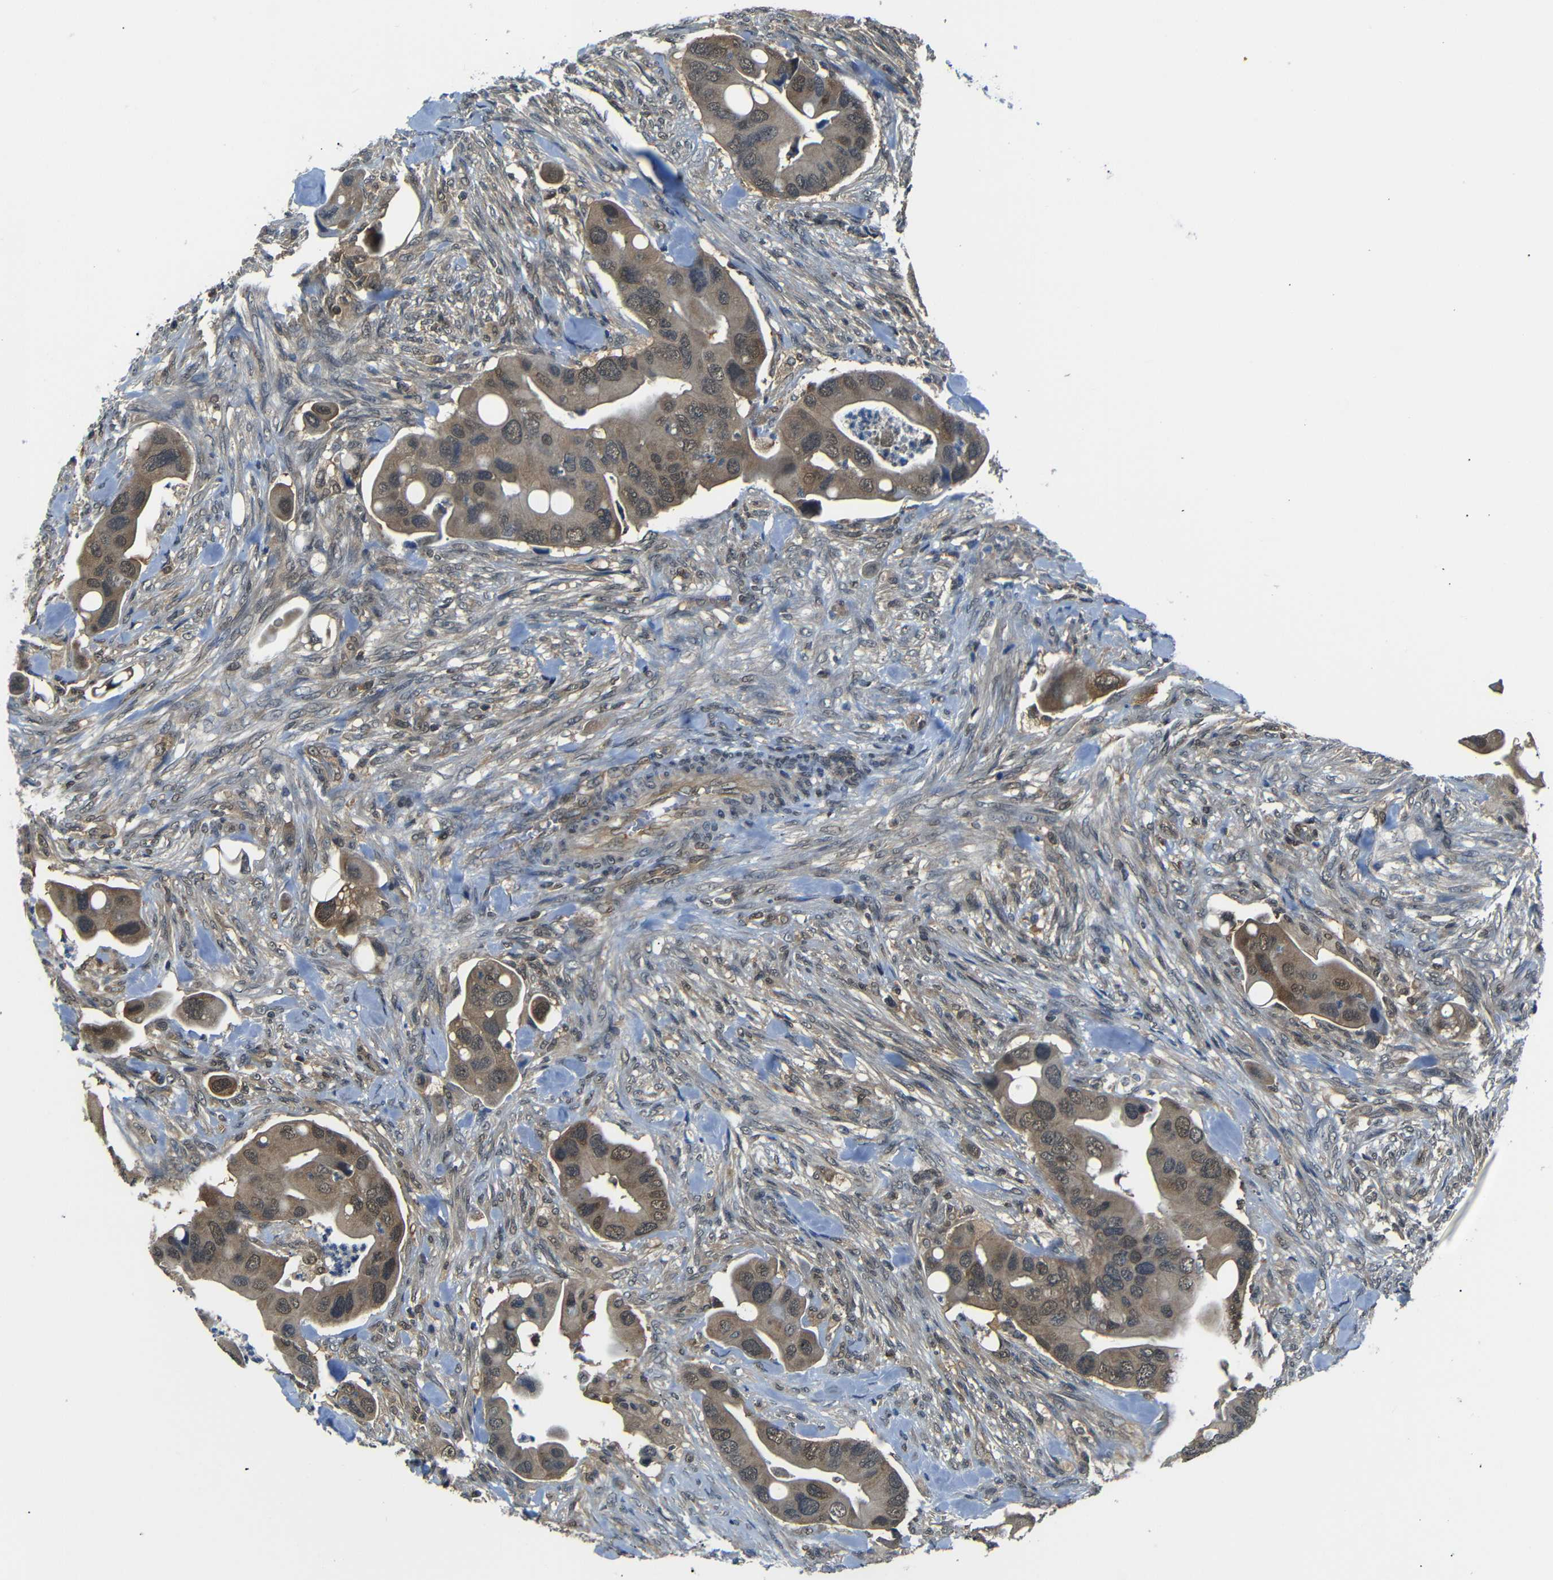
{"staining": {"intensity": "moderate", "quantity": ">75%", "location": "cytoplasmic/membranous,nuclear"}, "tissue": "colorectal cancer", "cell_type": "Tumor cells", "image_type": "cancer", "snomed": [{"axis": "morphology", "description": "Adenocarcinoma, NOS"}, {"axis": "topography", "description": "Rectum"}], "caption": "A brown stain labels moderate cytoplasmic/membranous and nuclear positivity of a protein in colorectal cancer tumor cells.", "gene": "UBXN1", "patient": {"sex": "female", "age": 57}}